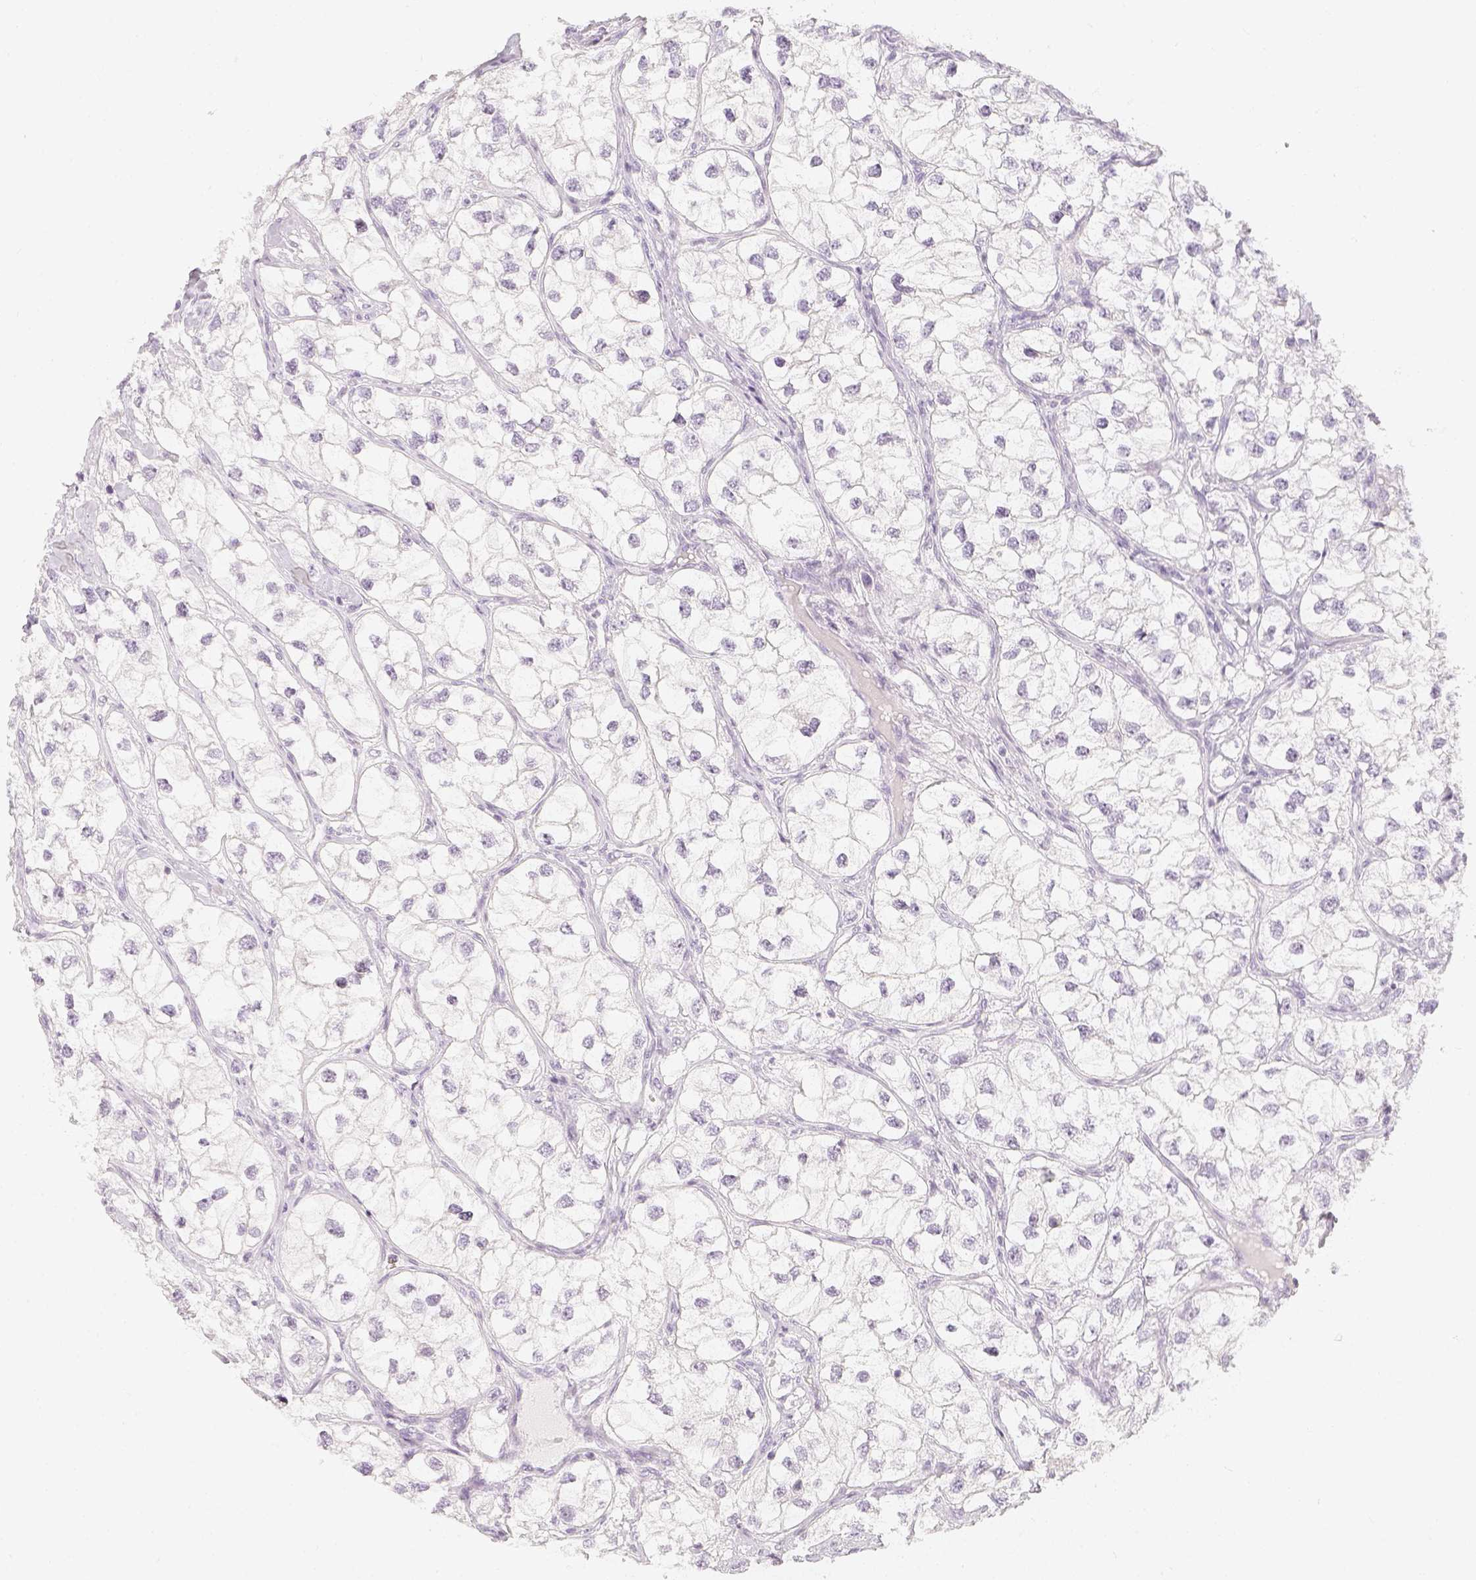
{"staining": {"intensity": "negative", "quantity": "none", "location": "none"}, "tissue": "renal cancer", "cell_type": "Tumor cells", "image_type": "cancer", "snomed": [{"axis": "morphology", "description": "Adenocarcinoma, NOS"}, {"axis": "topography", "description": "Kidney"}], "caption": "Immunohistochemistry (IHC) image of adenocarcinoma (renal) stained for a protein (brown), which shows no staining in tumor cells.", "gene": "SLC18A1", "patient": {"sex": "male", "age": 59}}